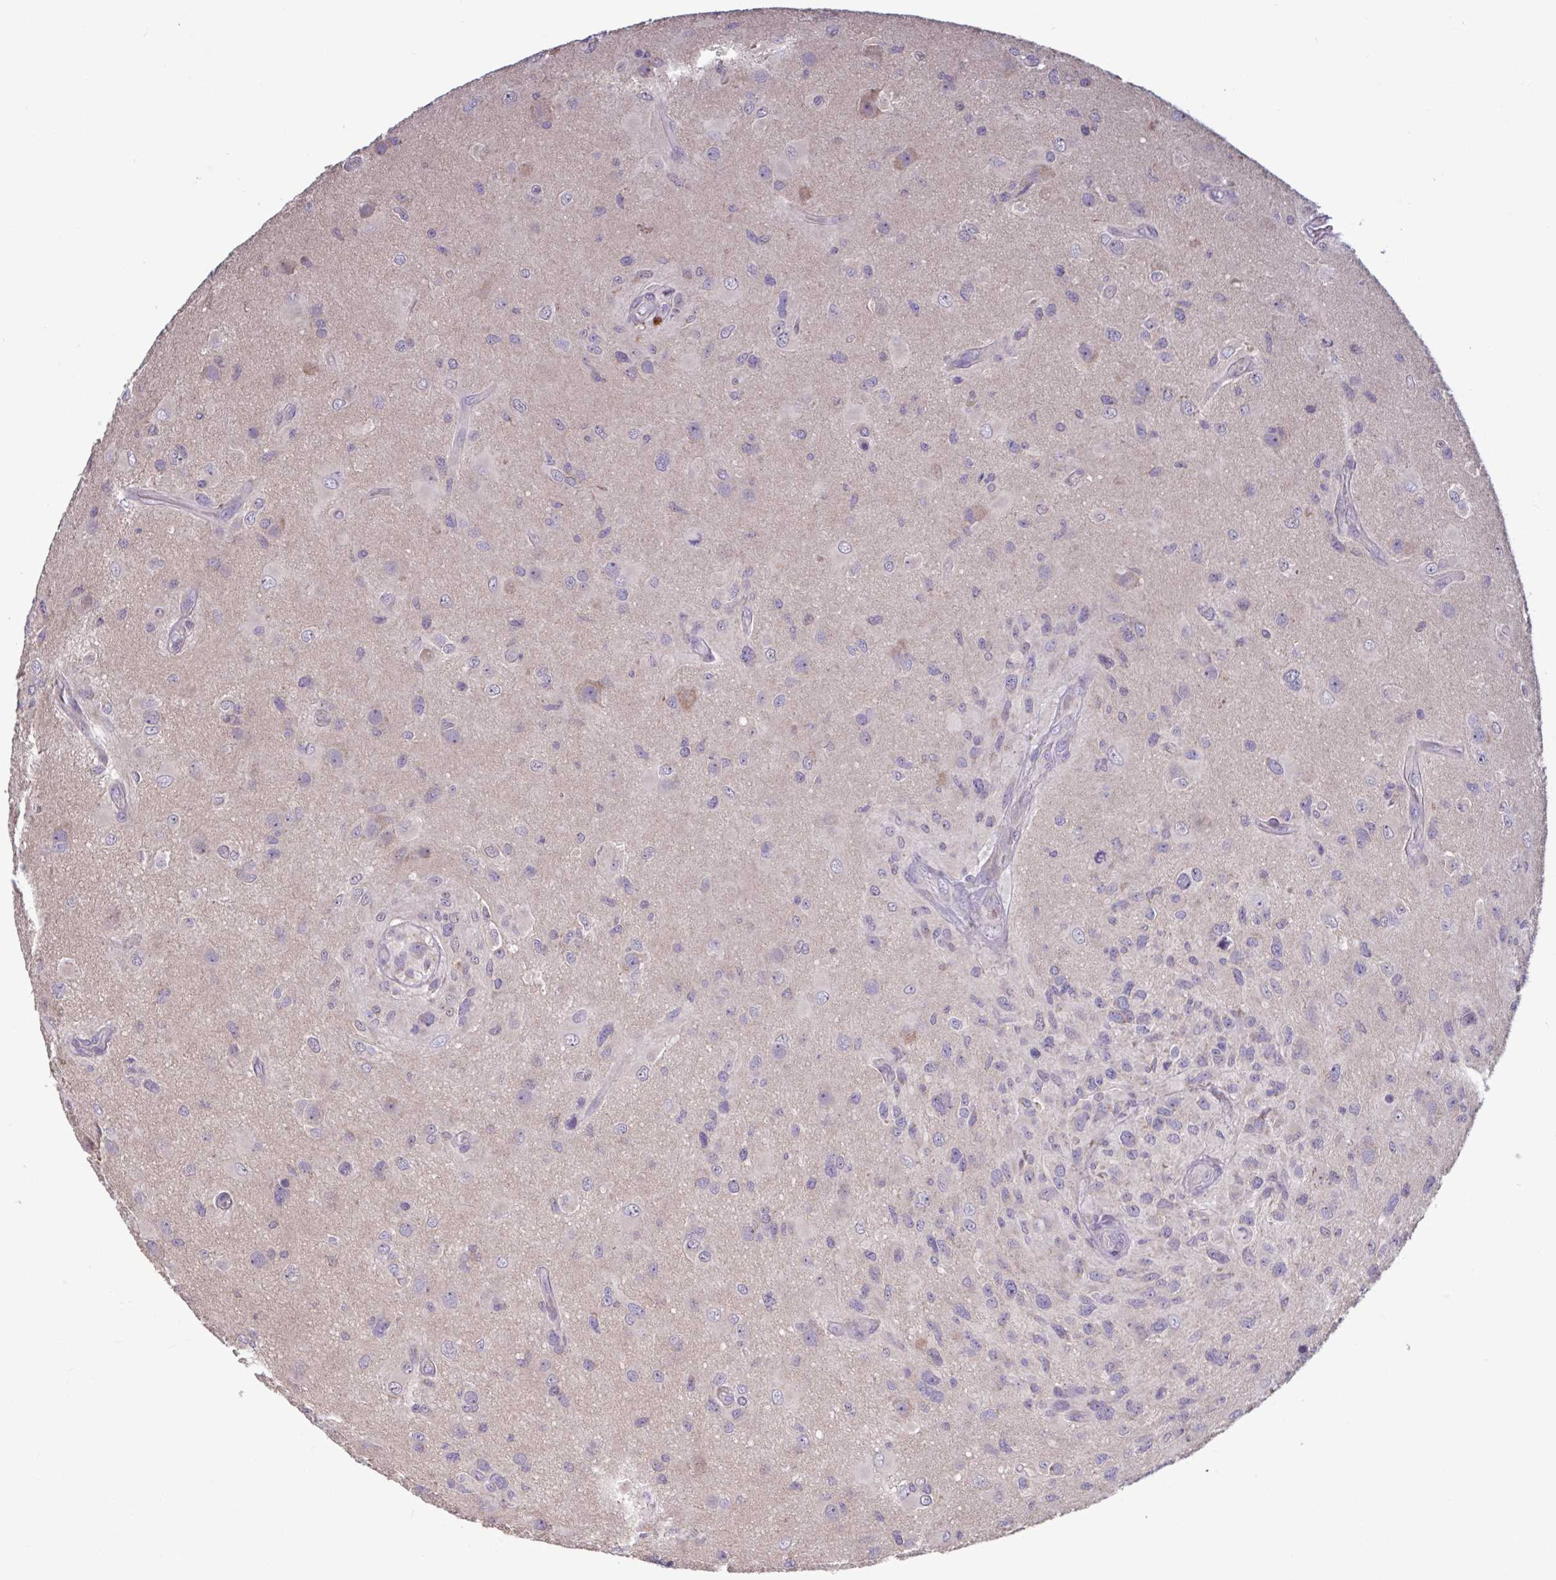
{"staining": {"intensity": "negative", "quantity": "none", "location": "none"}, "tissue": "glioma", "cell_type": "Tumor cells", "image_type": "cancer", "snomed": [{"axis": "morphology", "description": "Glioma, malignant, High grade"}, {"axis": "topography", "description": "Brain"}], "caption": "DAB (3,3'-diaminobenzidine) immunohistochemical staining of high-grade glioma (malignant) reveals no significant expression in tumor cells.", "gene": "CD1E", "patient": {"sex": "male", "age": 53}}